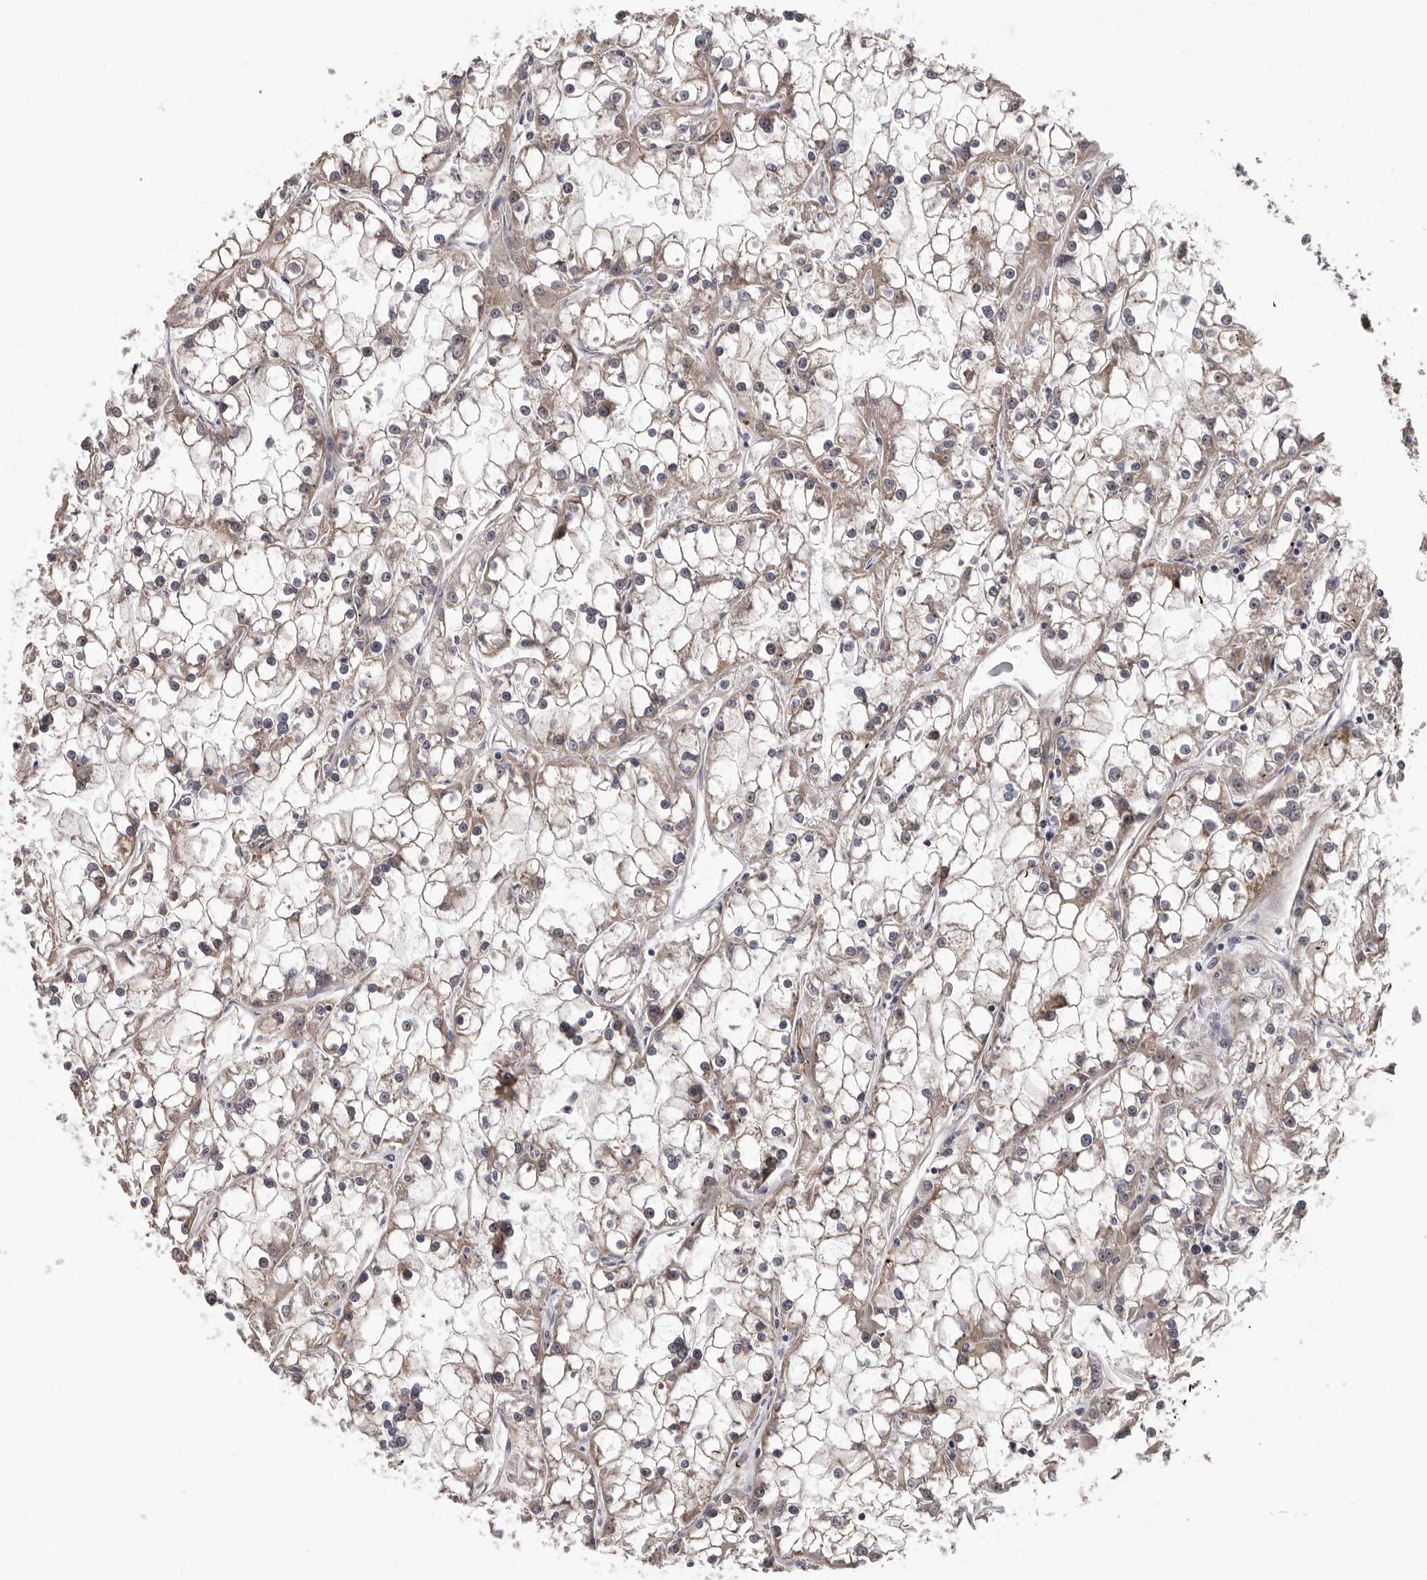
{"staining": {"intensity": "weak", "quantity": "25%-75%", "location": "cytoplasmic/membranous"}, "tissue": "renal cancer", "cell_type": "Tumor cells", "image_type": "cancer", "snomed": [{"axis": "morphology", "description": "Adenocarcinoma, NOS"}, {"axis": "topography", "description": "Kidney"}], "caption": "Adenocarcinoma (renal) tissue displays weak cytoplasmic/membranous positivity in approximately 25%-75% of tumor cells", "gene": "VPS37A", "patient": {"sex": "female", "age": 52}}